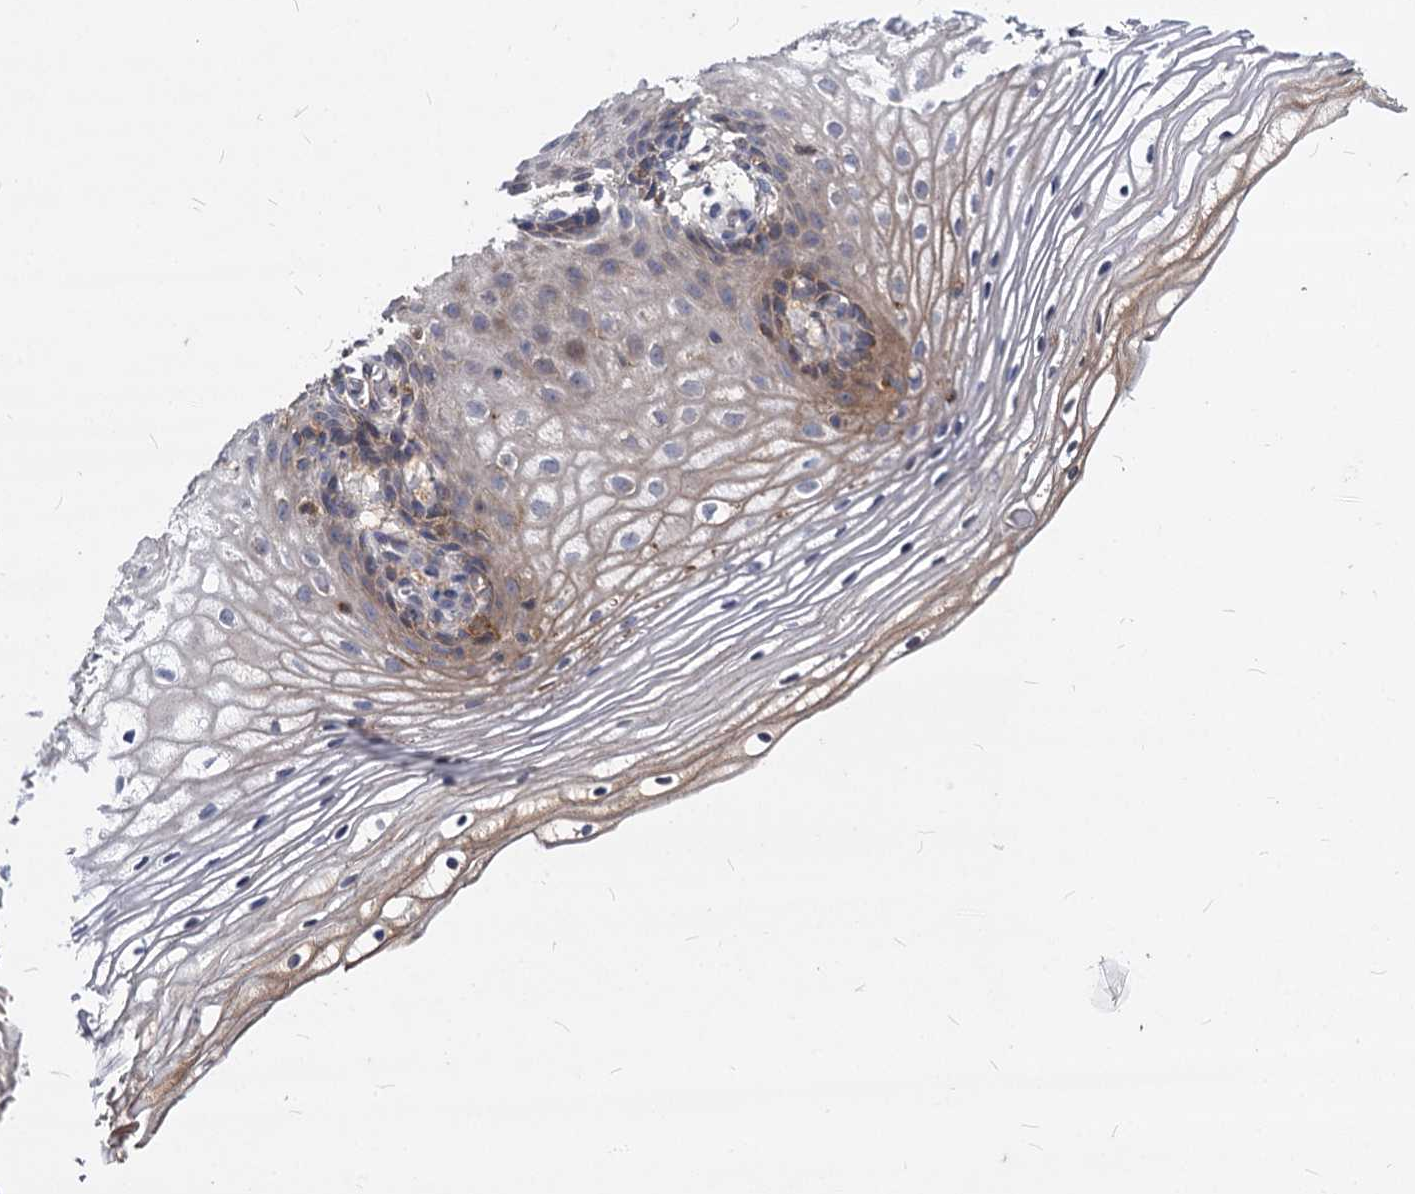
{"staining": {"intensity": "moderate", "quantity": "<25%", "location": "cytoplasmic/membranous"}, "tissue": "vagina", "cell_type": "Squamous epithelial cells", "image_type": "normal", "snomed": [{"axis": "morphology", "description": "Normal tissue, NOS"}, {"axis": "topography", "description": "Vagina"}], "caption": "Human vagina stained with a protein marker shows moderate staining in squamous epithelial cells.", "gene": "C11orf86", "patient": {"sex": "female", "age": 60}}